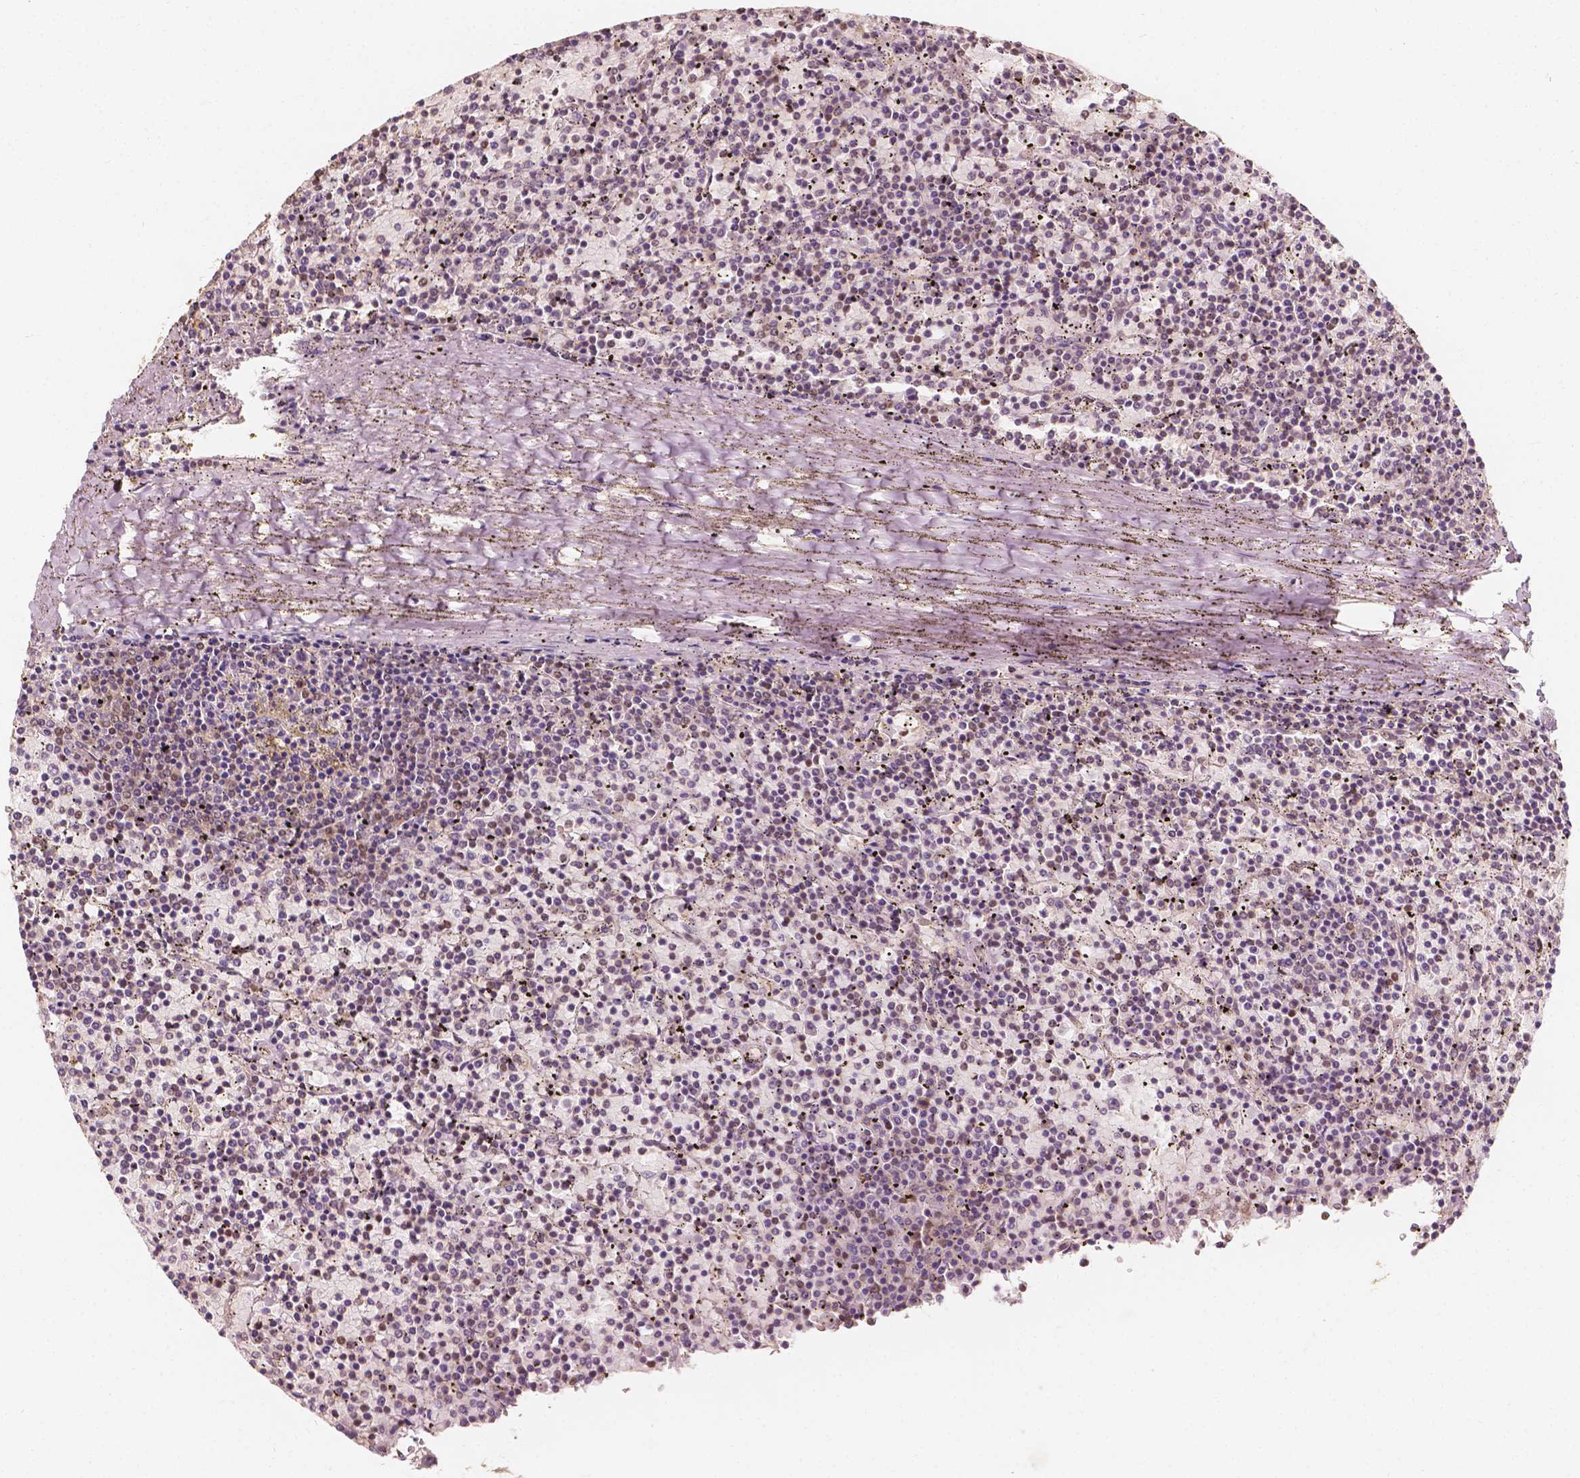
{"staining": {"intensity": "negative", "quantity": "none", "location": "none"}, "tissue": "lymphoma", "cell_type": "Tumor cells", "image_type": "cancer", "snomed": [{"axis": "morphology", "description": "Malignant lymphoma, non-Hodgkin's type, Low grade"}, {"axis": "topography", "description": "Spleen"}], "caption": "Immunohistochemistry histopathology image of low-grade malignant lymphoma, non-Hodgkin's type stained for a protein (brown), which shows no staining in tumor cells. (Brightfield microscopy of DAB (3,3'-diaminobenzidine) immunohistochemistry at high magnification).", "gene": "TBC1D17", "patient": {"sex": "female", "age": 77}}